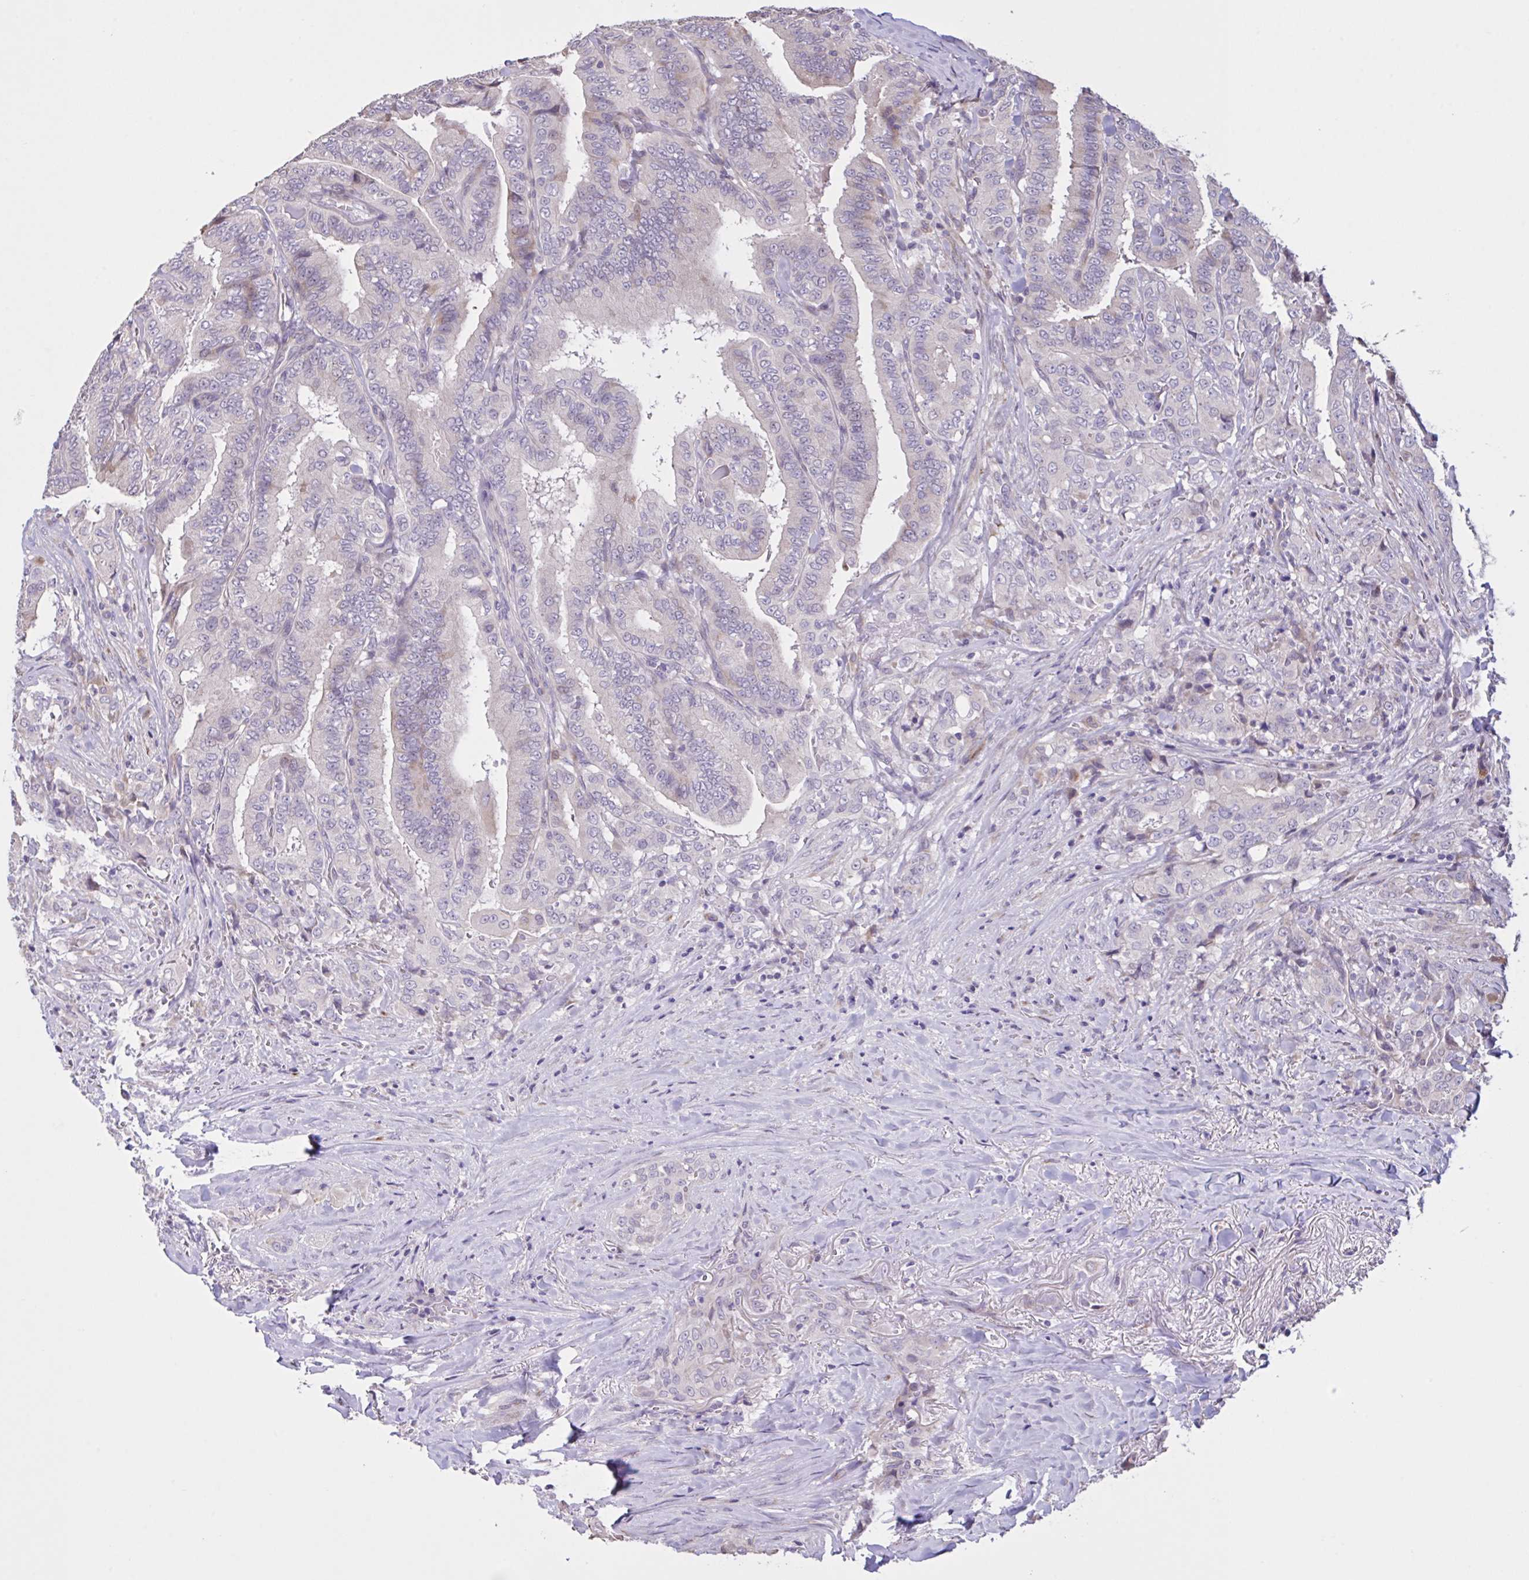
{"staining": {"intensity": "weak", "quantity": "<25%", "location": "cytoplasmic/membranous"}, "tissue": "thyroid cancer", "cell_type": "Tumor cells", "image_type": "cancer", "snomed": [{"axis": "morphology", "description": "Papillary adenocarcinoma, NOS"}, {"axis": "topography", "description": "Thyroid gland"}], "caption": "An immunohistochemistry (IHC) micrograph of thyroid cancer is shown. There is no staining in tumor cells of thyroid cancer.", "gene": "MRGPRX2", "patient": {"sex": "male", "age": 61}}